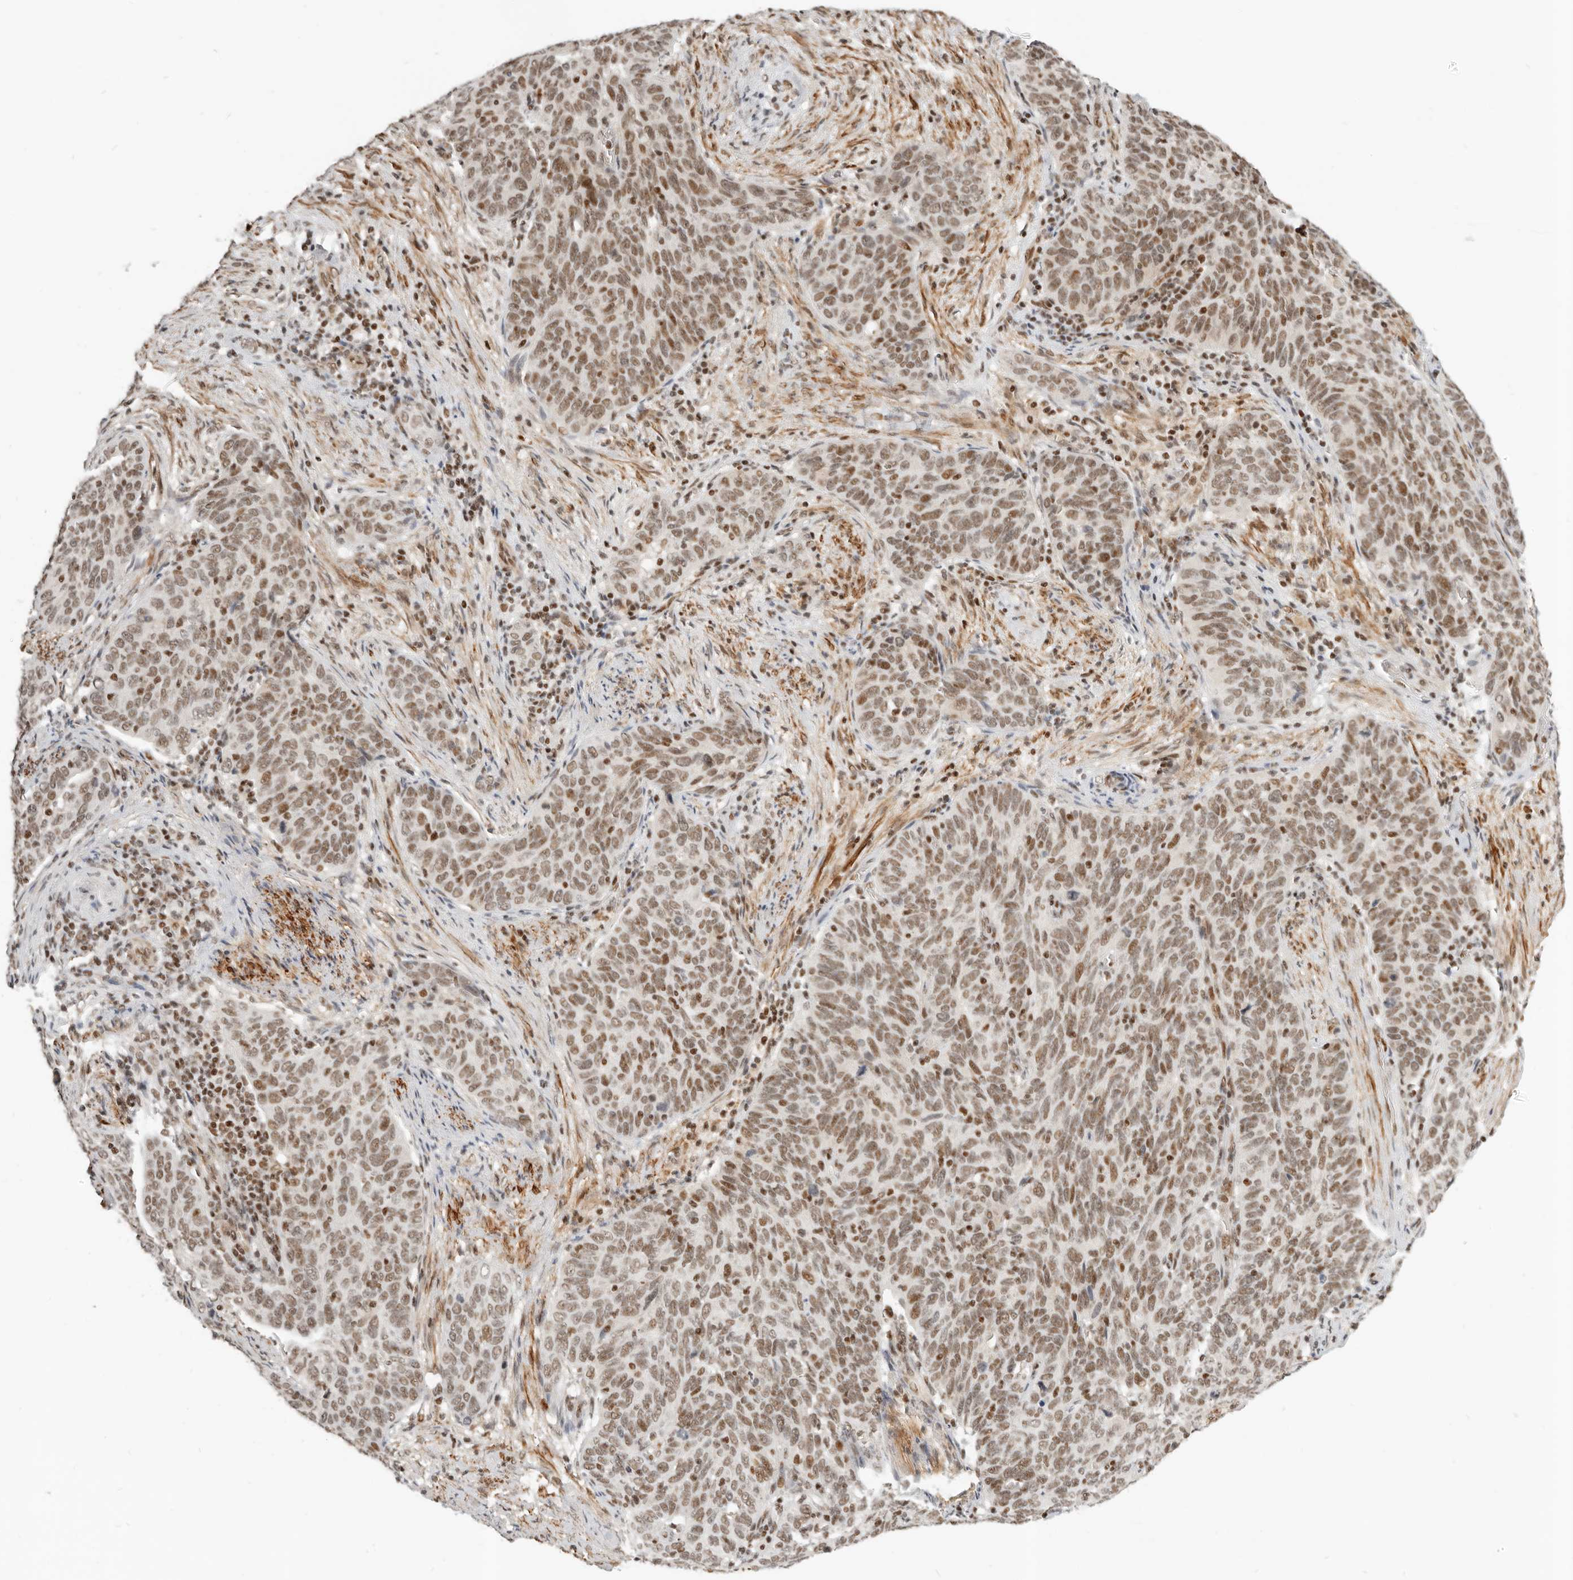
{"staining": {"intensity": "moderate", "quantity": ">75%", "location": "nuclear"}, "tissue": "cervical cancer", "cell_type": "Tumor cells", "image_type": "cancer", "snomed": [{"axis": "morphology", "description": "Squamous cell carcinoma, NOS"}, {"axis": "topography", "description": "Cervix"}], "caption": "Brown immunohistochemical staining in human cervical cancer (squamous cell carcinoma) exhibits moderate nuclear staining in approximately >75% of tumor cells.", "gene": "GABPA", "patient": {"sex": "female", "age": 60}}